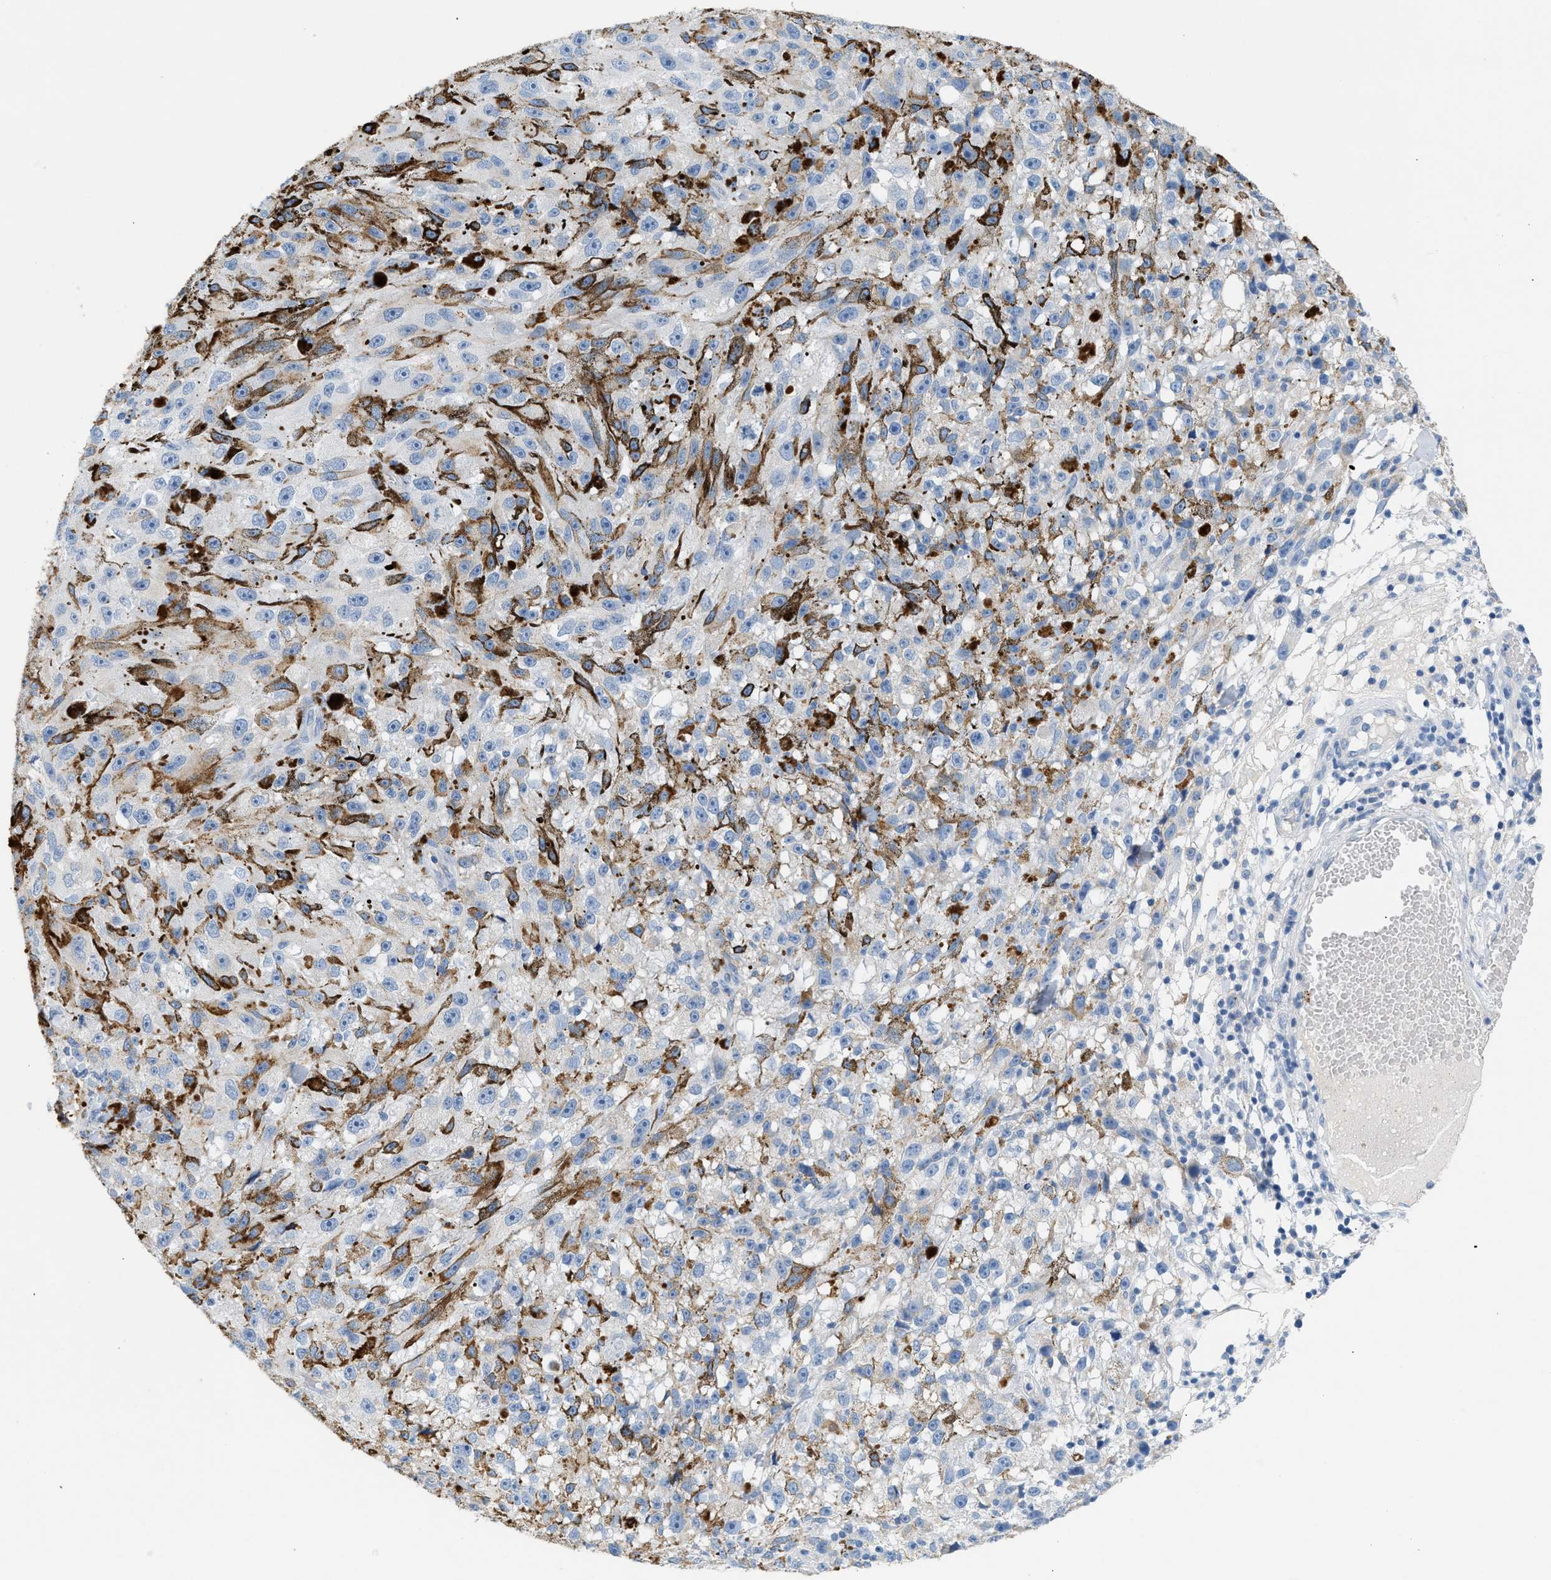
{"staining": {"intensity": "negative", "quantity": "none", "location": "none"}, "tissue": "melanoma", "cell_type": "Tumor cells", "image_type": "cancer", "snomed": [{"axis": "morphology", "description": "Malignant melanoma, NOS"}, {"axis": "topography", "description": "Skin"}], "caption": "Human malignant melanoma stained for a protein using IHC demonstrates no staining in tumor cells.", "gene": "NDUFS8", "patient": {"sex": "female", "age": 104}}